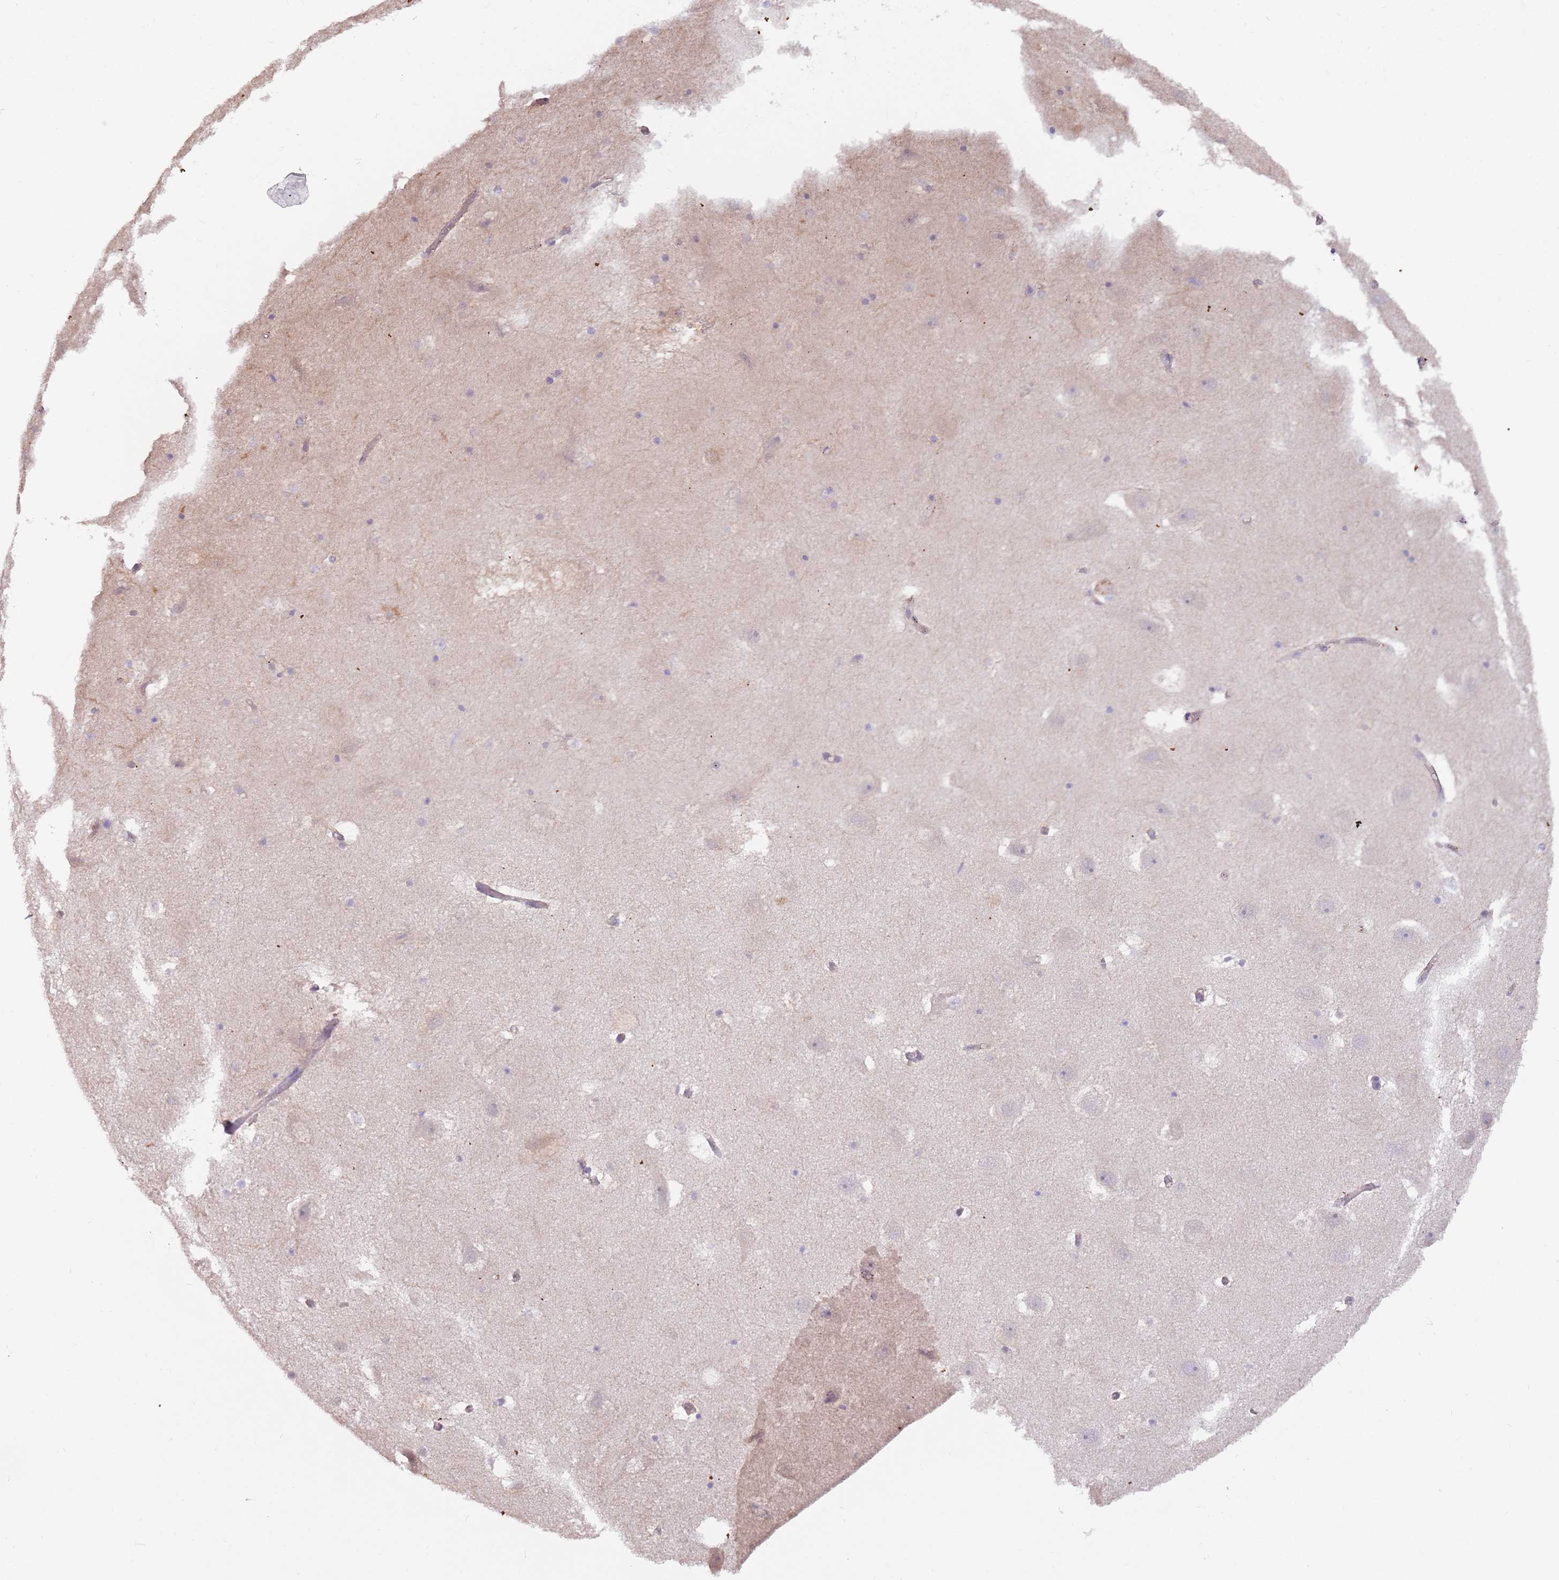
{"staining": {"intensity": "negative", "quantity": "none", "location": "none"}, "tissue": "hippocampus", "cell_type": "Glial cells", "image_type": "normal", "snomed": [{"axis": "morphology", "description": "Normal tissue, NOS"}, {"axis": "topography", "description": "Hippocampus"}], "caption": "High power microscopy image of an immunohistochemistry image of benign hippocampus, revealing no significant staining in glial cells. The staining is performed using DAB brown chromogen with nuclei counter-stained in using hematoxylin.", "gene": "LDHD", "patient": {"sex": "female", "age": 52}}